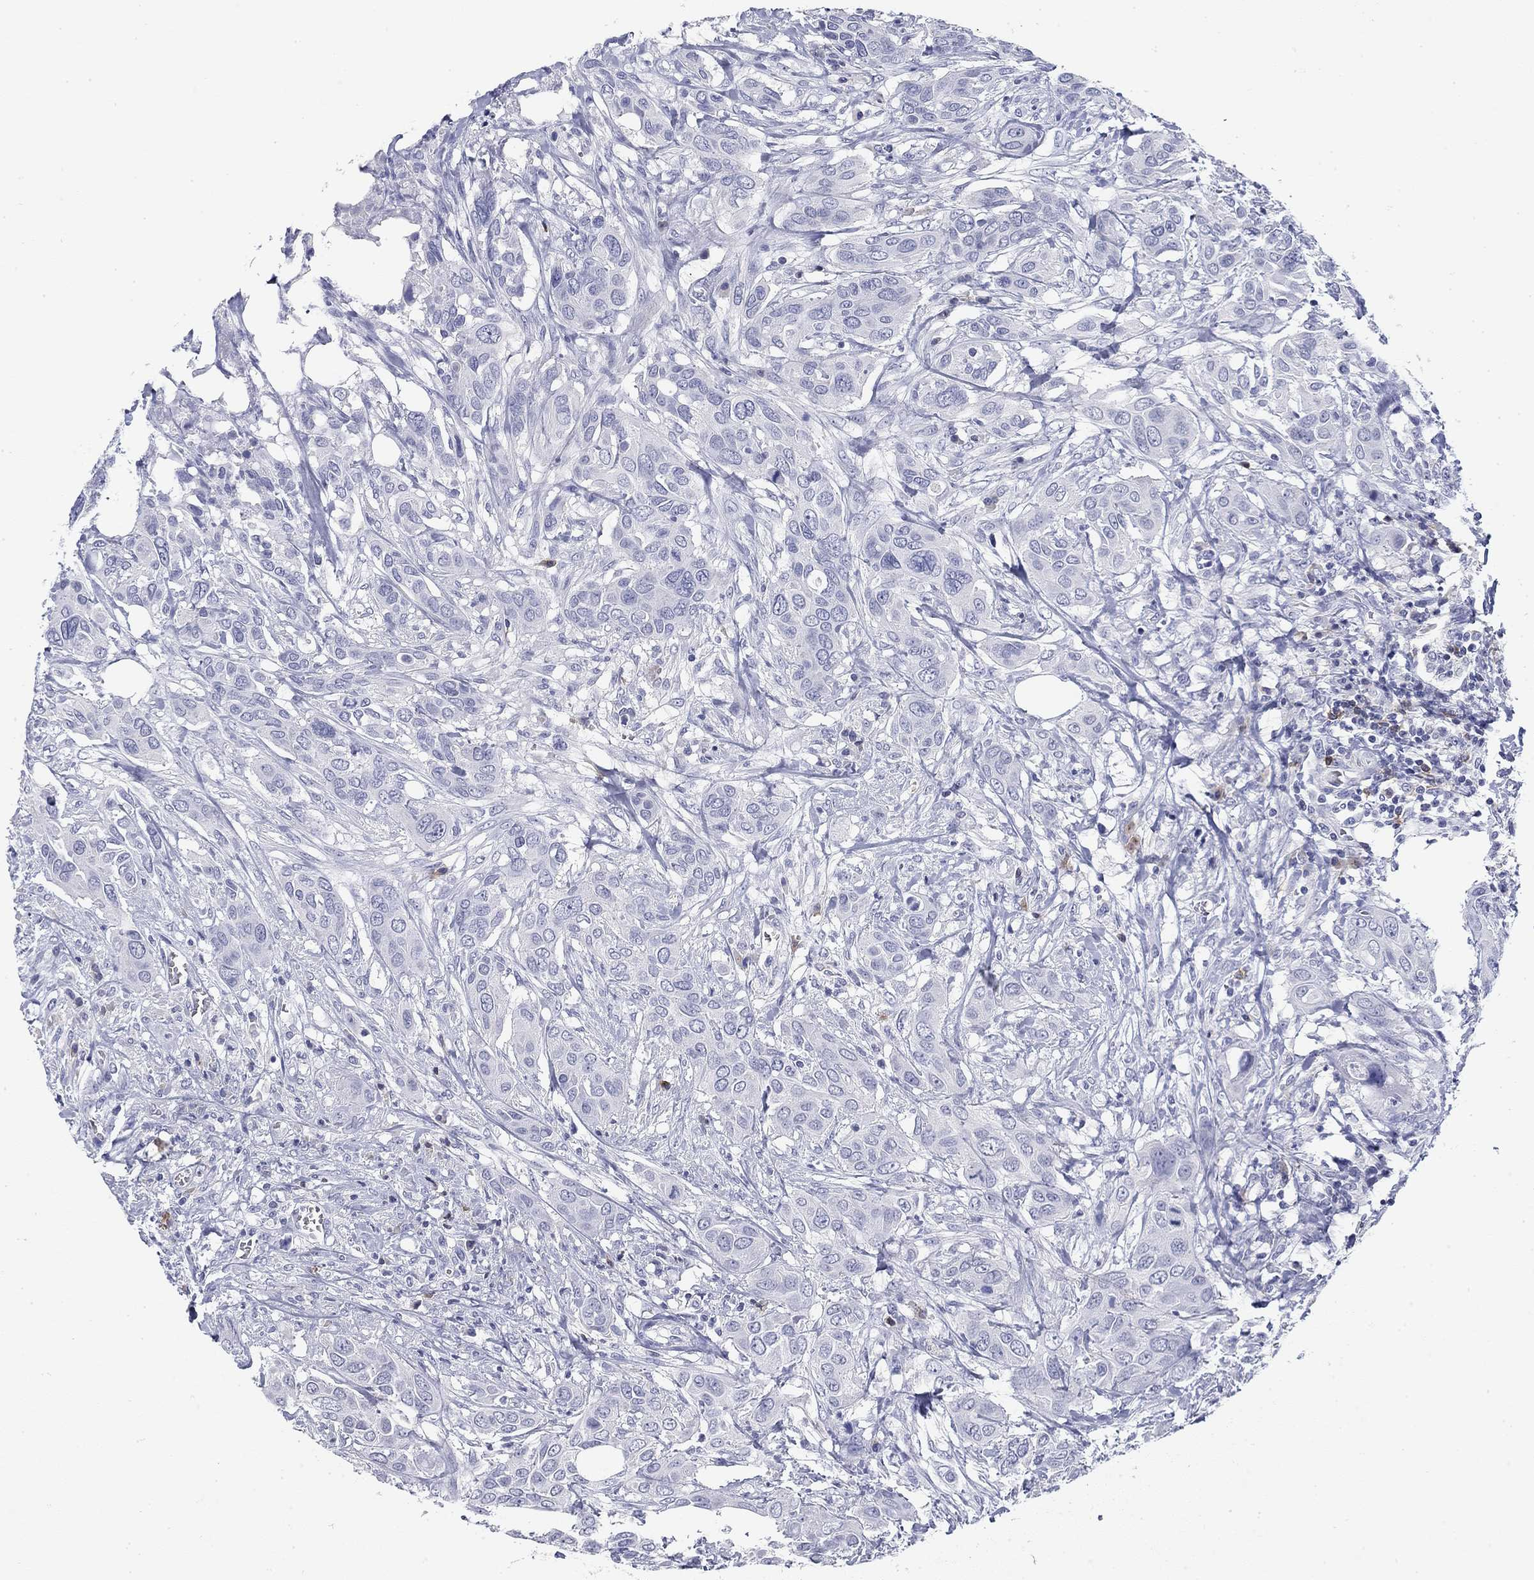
{"staining": {"intensity": "negative", "quantity": "none", "location": "none"}, "tissue": "urothelial cancer", "cell_type": "Tumor cells", "image_type": "cancer", "snomed": [{"axis": "morphology", "description": "Urothelial carcinoma, NOS"}, {"axis": "morphology", "description": "Urothelial carcinoma, High grade"}, {"axis": "topography", "description": "Urinary bladder"}], "caption": "Immunohistochemistry (IHC) photomicrograph of human urothelial carcinoma (high-grade) stained for a protein (brown), which exhibits no positivity in tumor cells.", "gene": "CD79B", "patient": {"sex": "male", "age": 63}}